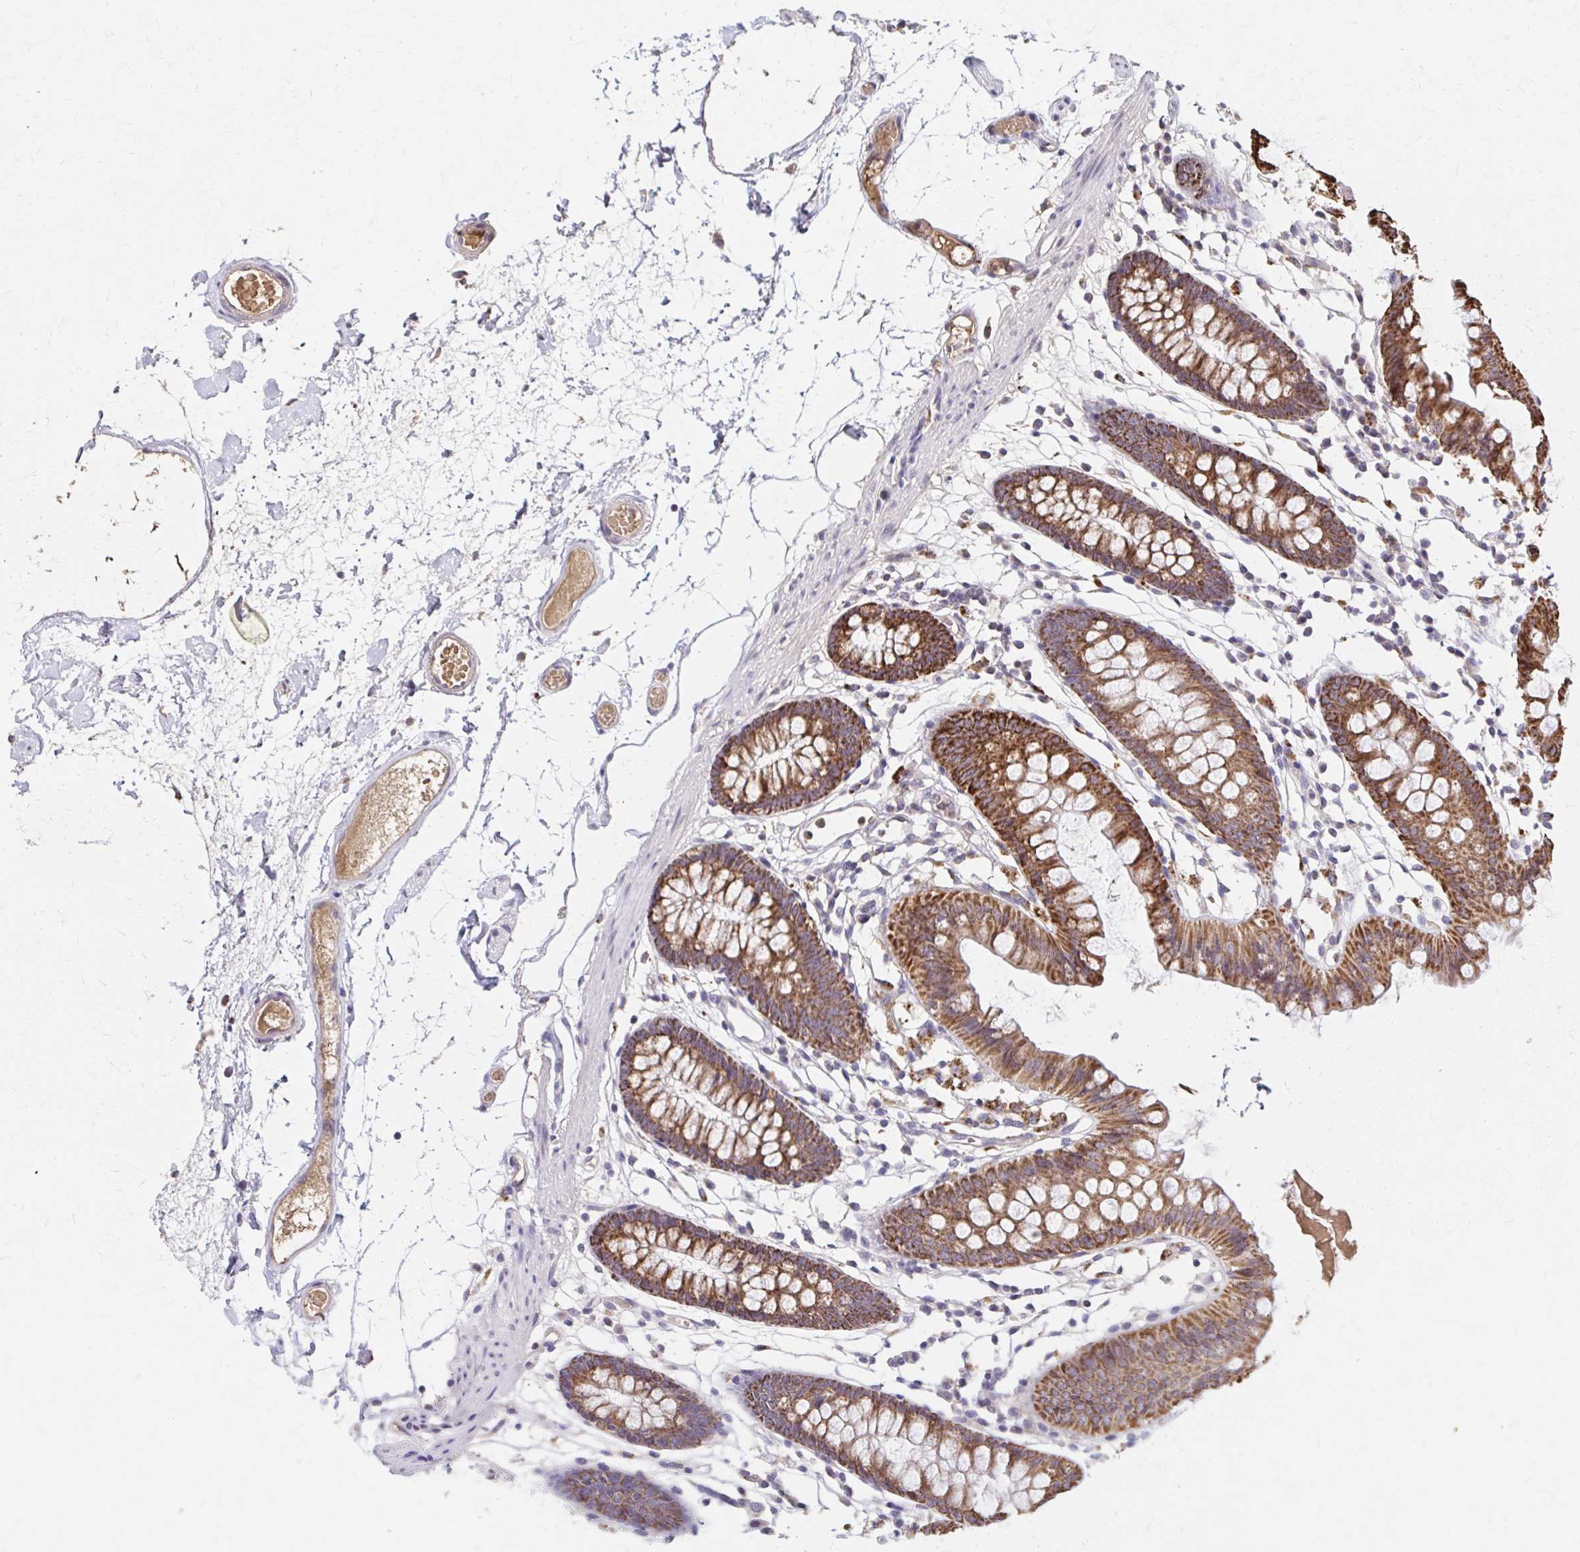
{"staining": {"intensity": "weak", "quantity": ">75%", "location": "cytoplasmic/membranous"}, "tissue": "colon", "cell_type": "Endothelial cells", "image_type": "normal", "snomed": [{"axis": "morphology", "description": "Normal tissue, NOS"}, {"axis": "topography", "description": "Colon"}], "caption": "Immunohistochemical staining of unremarkable human colon displays low levels of weak cytoplasmic/membranous positivity in about >75% of endothelial cells.", "gene": "HMGCS2", "patient": {"sex": "female", "age": 84}}